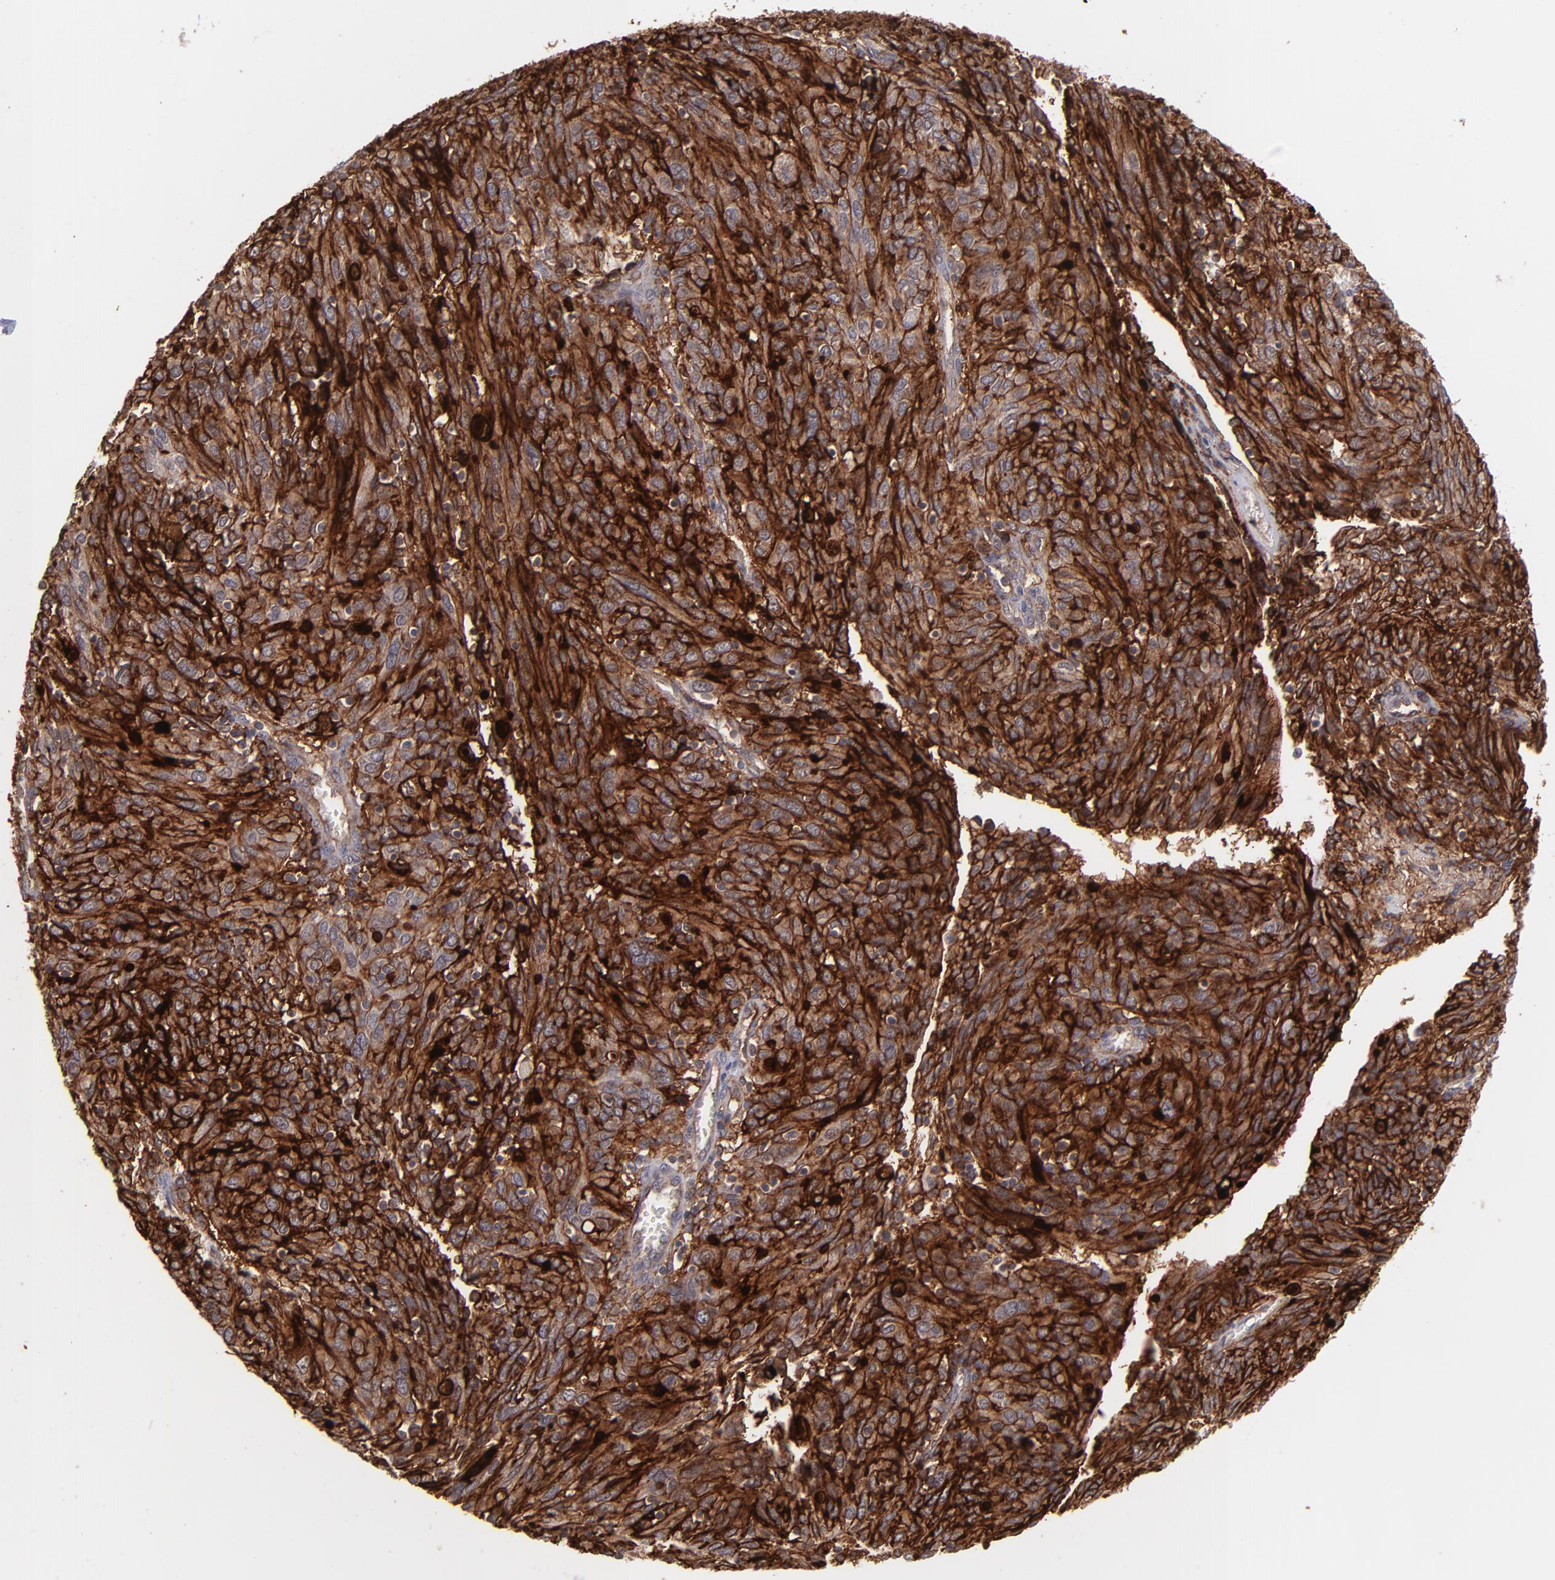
{"staining": {"intensity": "strong", "quantity": ">75%", "location": "cytoplasmic/membranous"}, "tissue": "ovarian cancer", "cell_type": "Tumor cells", "image_type": "cancer", "snomed": [{"axis": "morphology", "description": "Carcinoma, endometroid"}, {"axis": "topography", "description": "Ovary"}], "caption": "An image showing strong cytoplasmic/membranous positivity in approximately >75% of tumor cells in ovarian cancer, as visualized by brown immunohistochemical staining.", "gene": "ICAM1", "patient": {"sex": "female", "age": 50}}